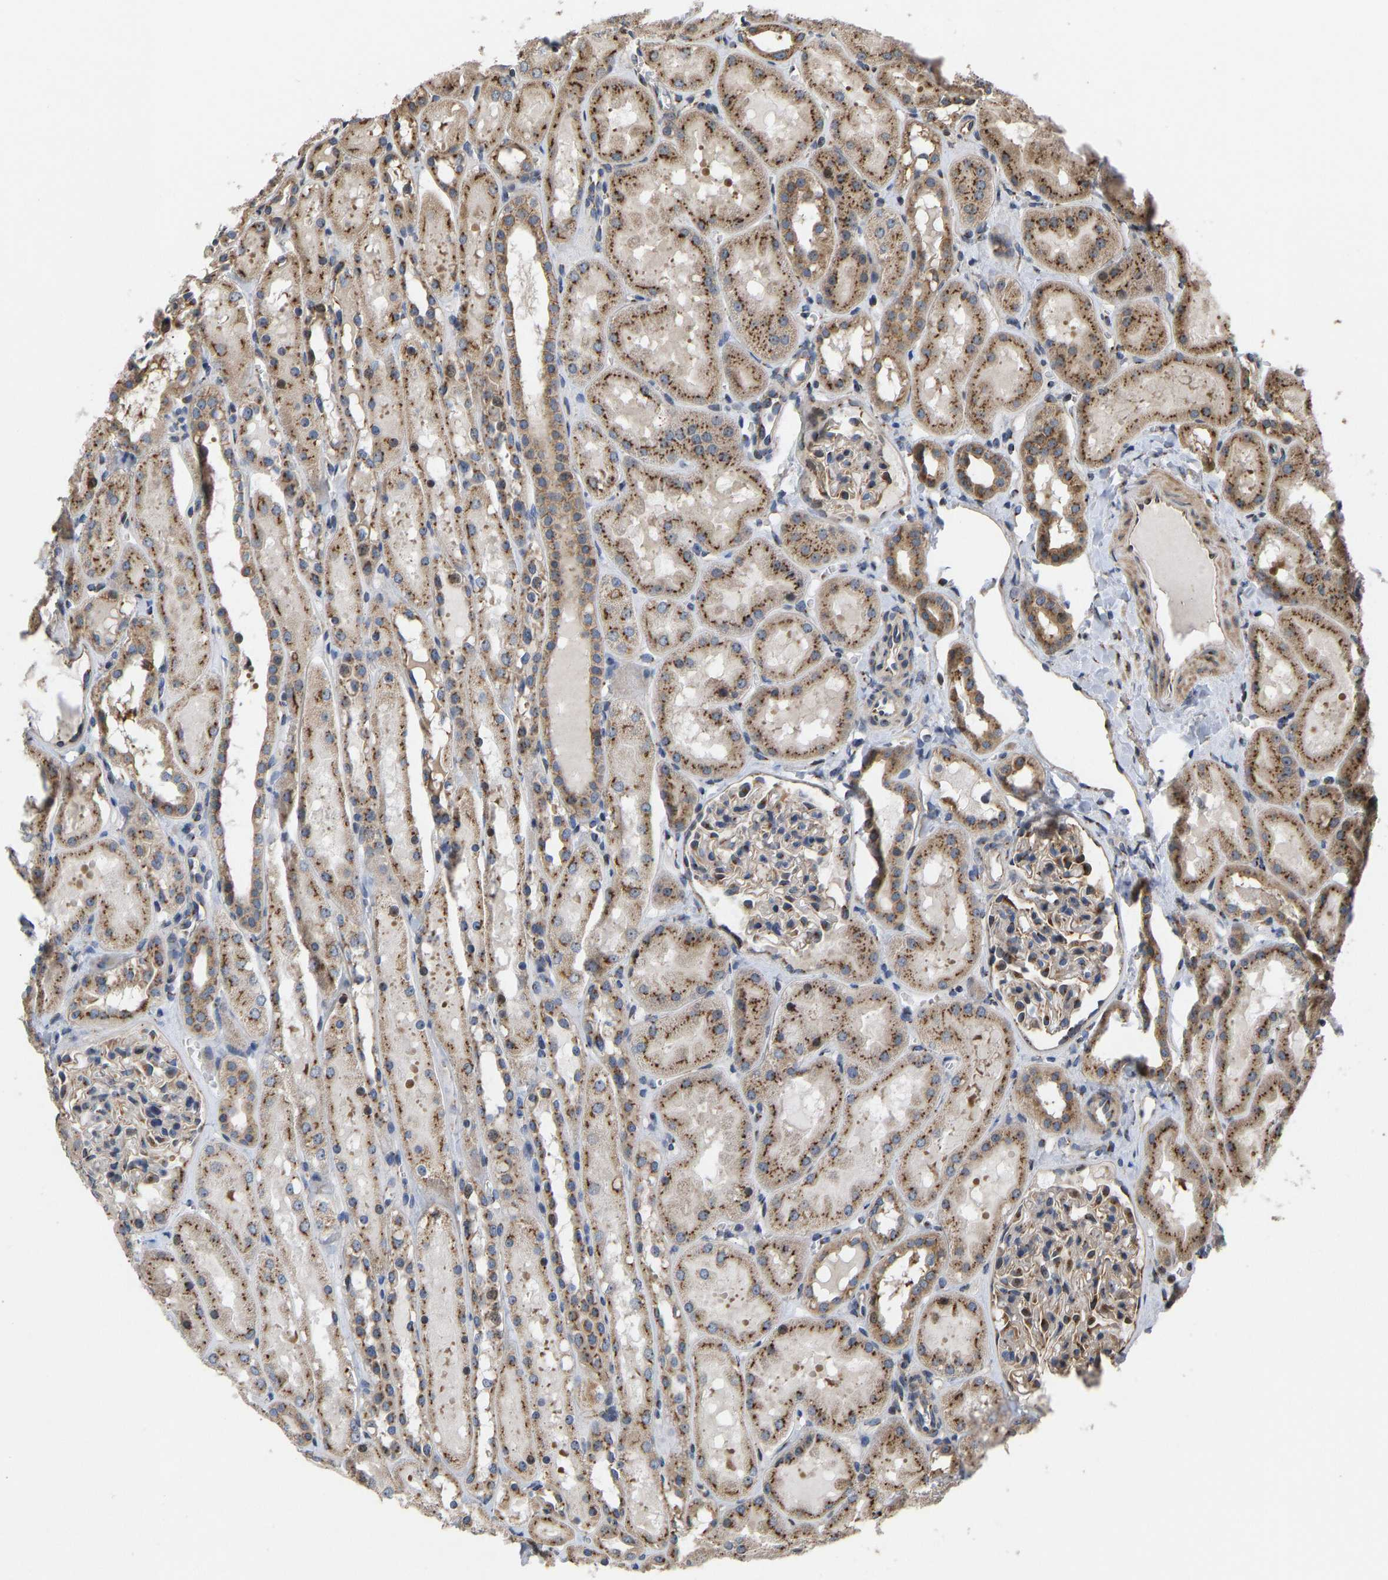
{"staining": {"intensity": "moderate", "quantity": "25%-75%", "location": "nuclear"}, "tissue": "kidney", "cell_type": "Cells in glomeruli", "image_type": "normal", "snomed": [{"axis": "morphology", "description": "Normal tissue, NOS"}, {"axis": "topography", "description": "Kidney"}, {"axis": "topography", "description": "Urinary bladder"}], "caption": "Brown immunohistochemical staining in normal kidney shows moderate nuclear expression in about 25%-75% of cells in glomeruli.", "gene": "YIPF4", "patient": {"sex": "male", "age": 16}}